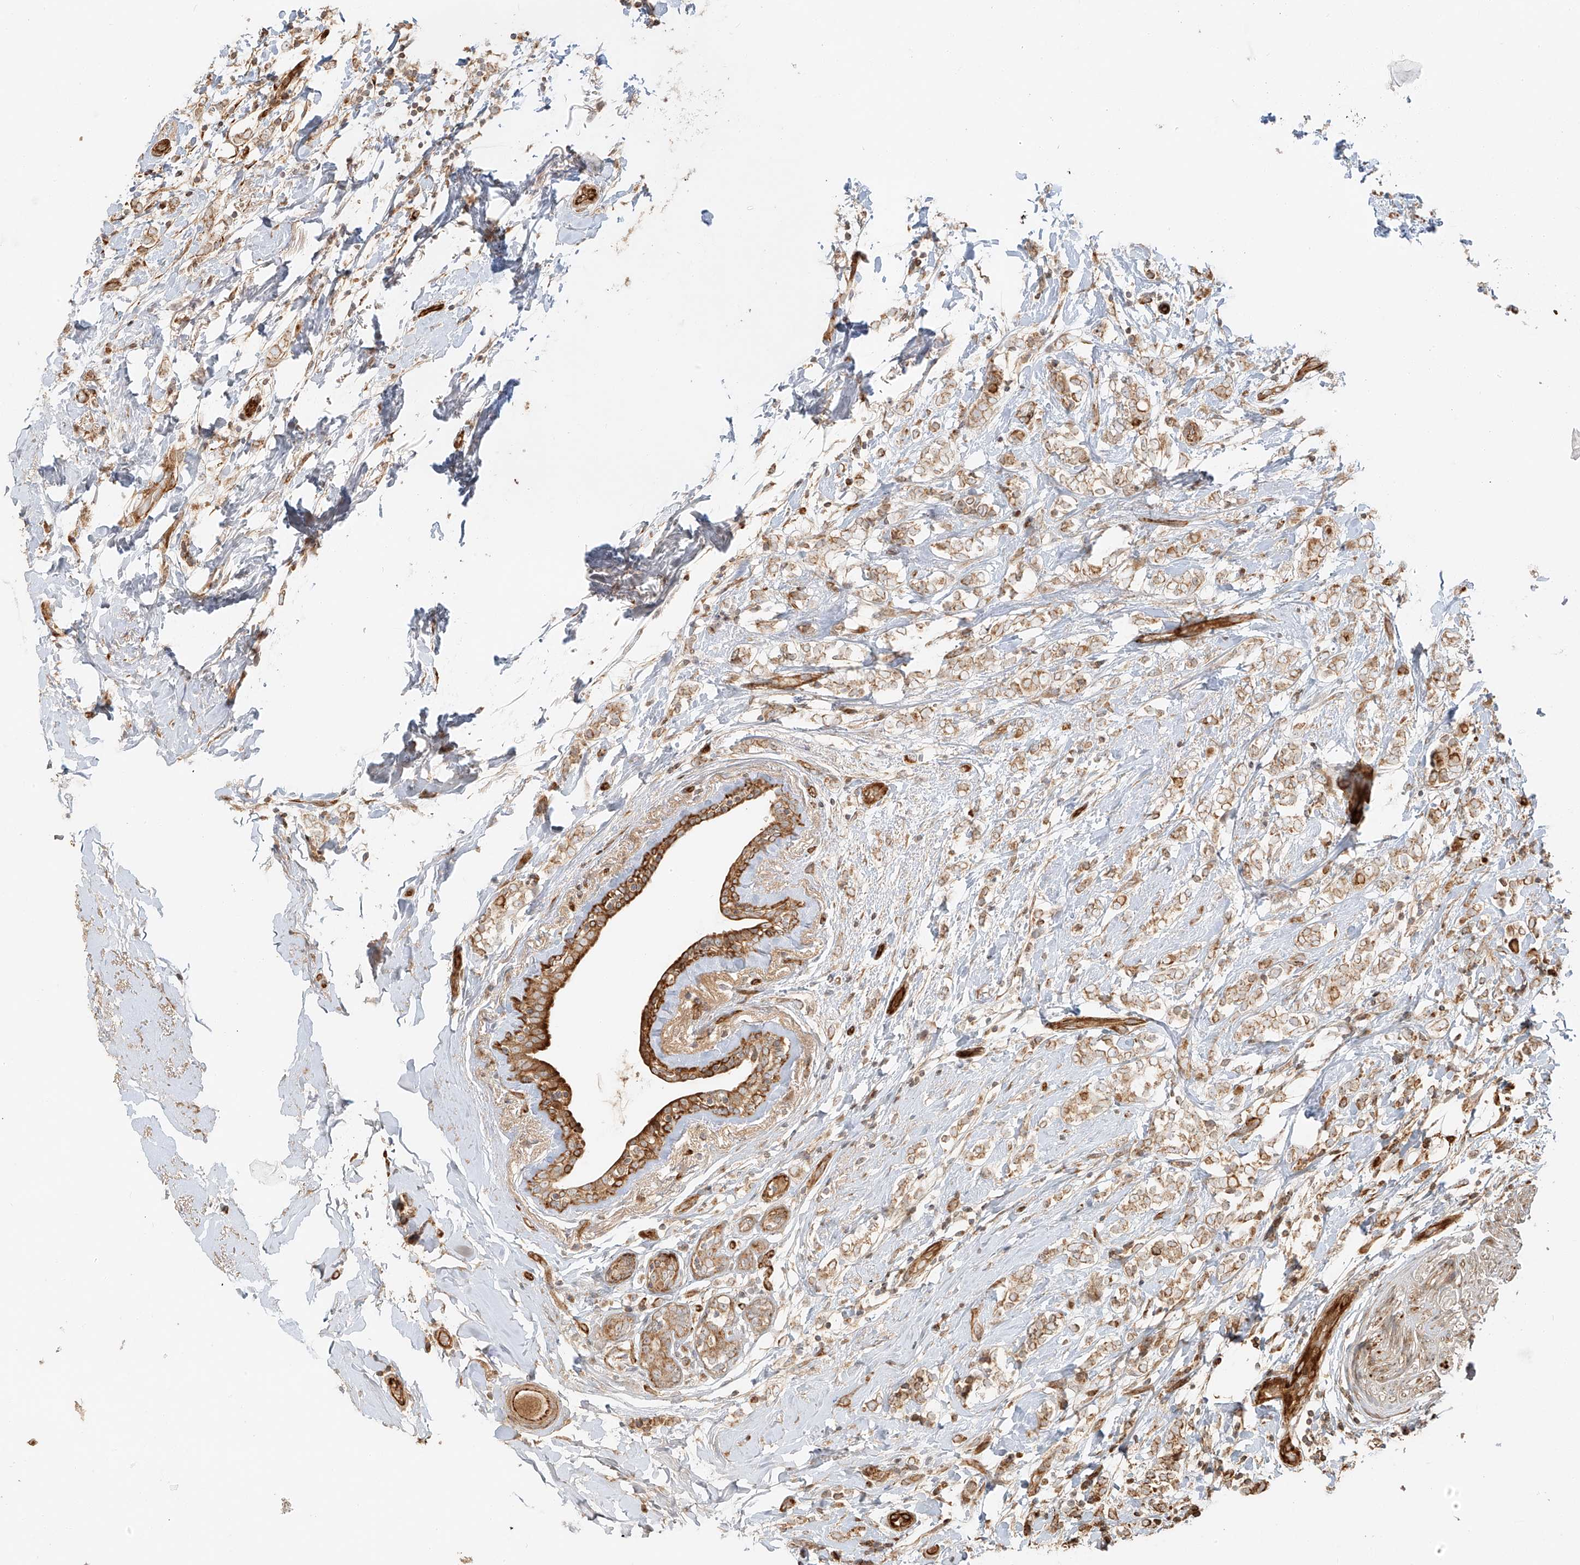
{"staining": {"intensity": "moderate", "quantity": ">75%", "location": "cytoplasmic/membranous"}, "tissue": "breast cancer", "cell_type": "Tumor cells", "image_type": "cancer", "snomed": [{"axis": "morphology", "description": "Normal tissue, NOS"}, {"axis": "morphology", "description": "Lobular carcinoma"}, {"axis": "topography", "description": "Breast"}], "caption": "Lobular carcinoma (breast) stained with immunohistochemistry (IHC) reveals moderate cytoplasmic/membranous staining in approximately >75% of tumor cells.", "gene": "MIPEP", "patient": {"sex": "female", "age": 47}}